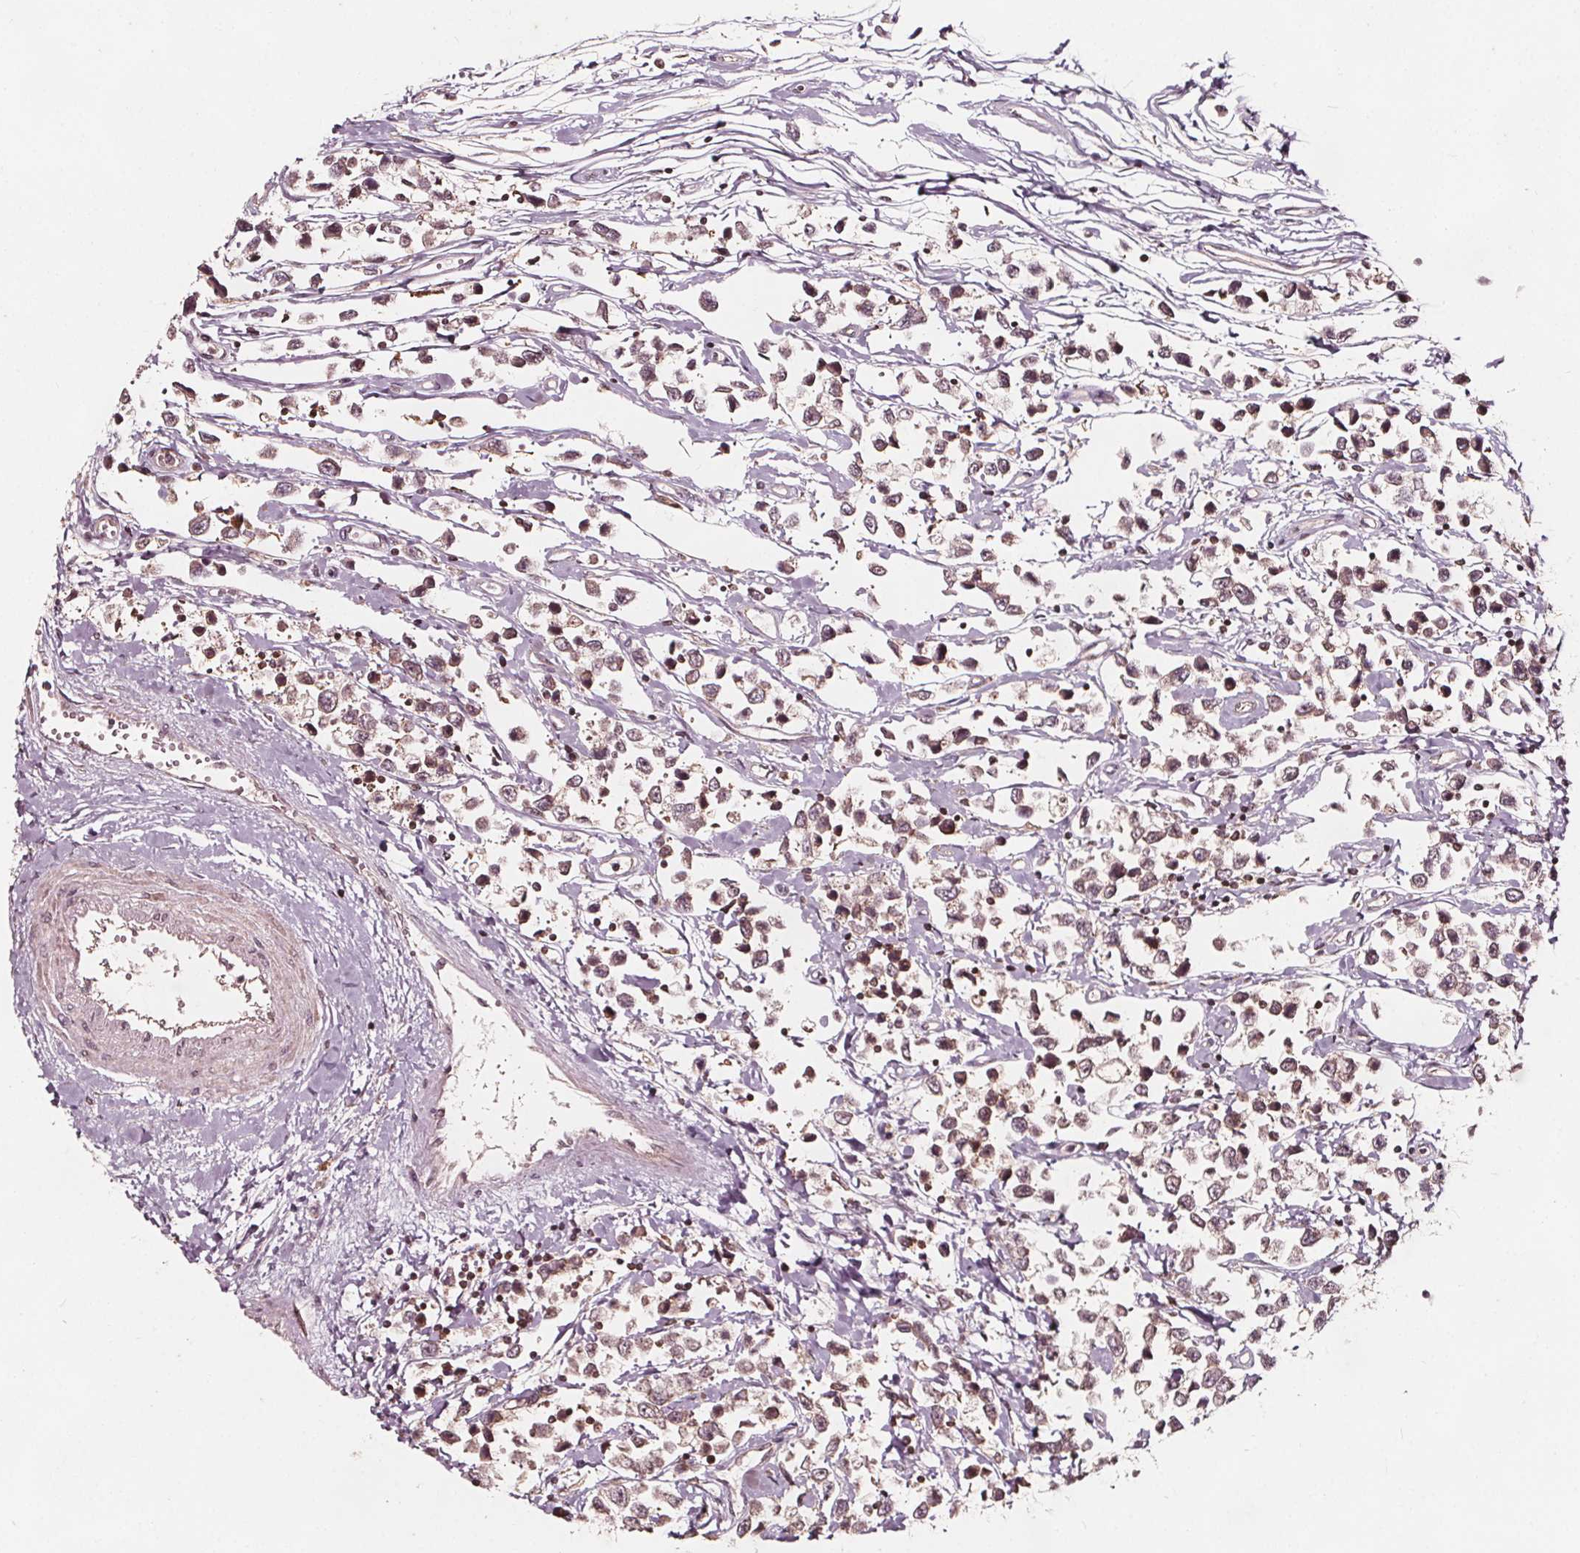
{"staining": {"intensity": "moderate", "quantity": ">75%", "location": "cytoplasmic/membranous"}, "tissue": "testis cancer", "cell_type": "Tumor cells", "image_type": "cancer", "snomed": [{"axis": "morphology", "description": "Seminoma, NOS"}, {"axis": "topography", "description": "Testis"}], "caption": "This is an image of immunohistochemistry (IHC) staining of seminoma (testis), which shows moderate staining in the cytoplasmic/membranous of tumor cells.", "gene": "AIP", "patient": {"sex": "male", "age": 34}}